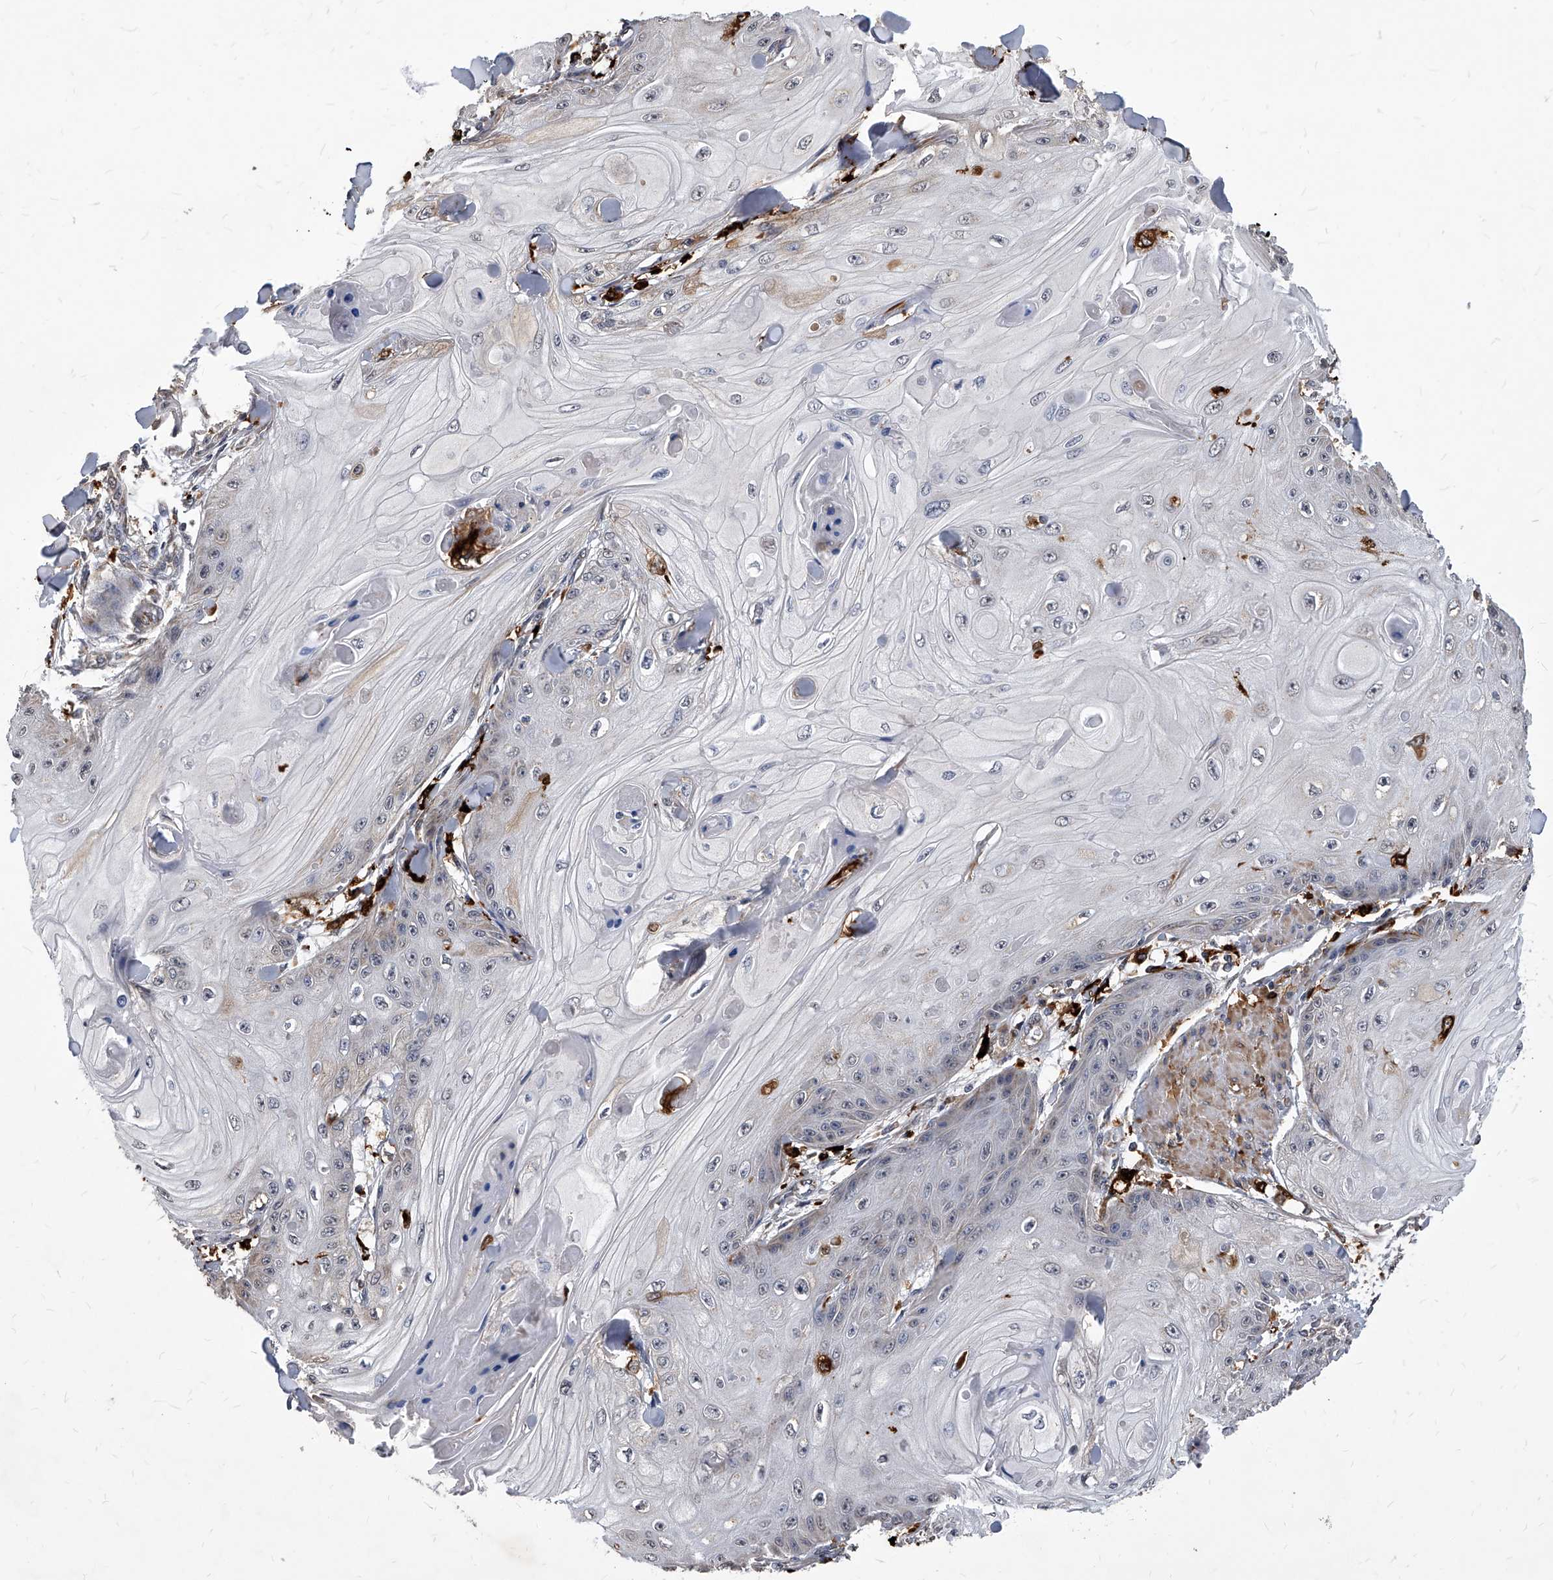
{"staining": {"intensity": "weak", "quantity": "<25%", "location": "cytoplasmic/membranous"}, "tissue": "skin cancer", "cell_type": "Tumor cells", "image_type": "cancer", "snomed": [{"axis": "morphology", "description": "Squamous cell carcinoma, NOS"}, {"axis": "topography", "description": "Skin"}], "caption": "Immunohistochemical staining of skin cancer shows no significant staining in tumor cells.", "gene": "SOBP", "patient": {"sex": "male", "age": 74}}